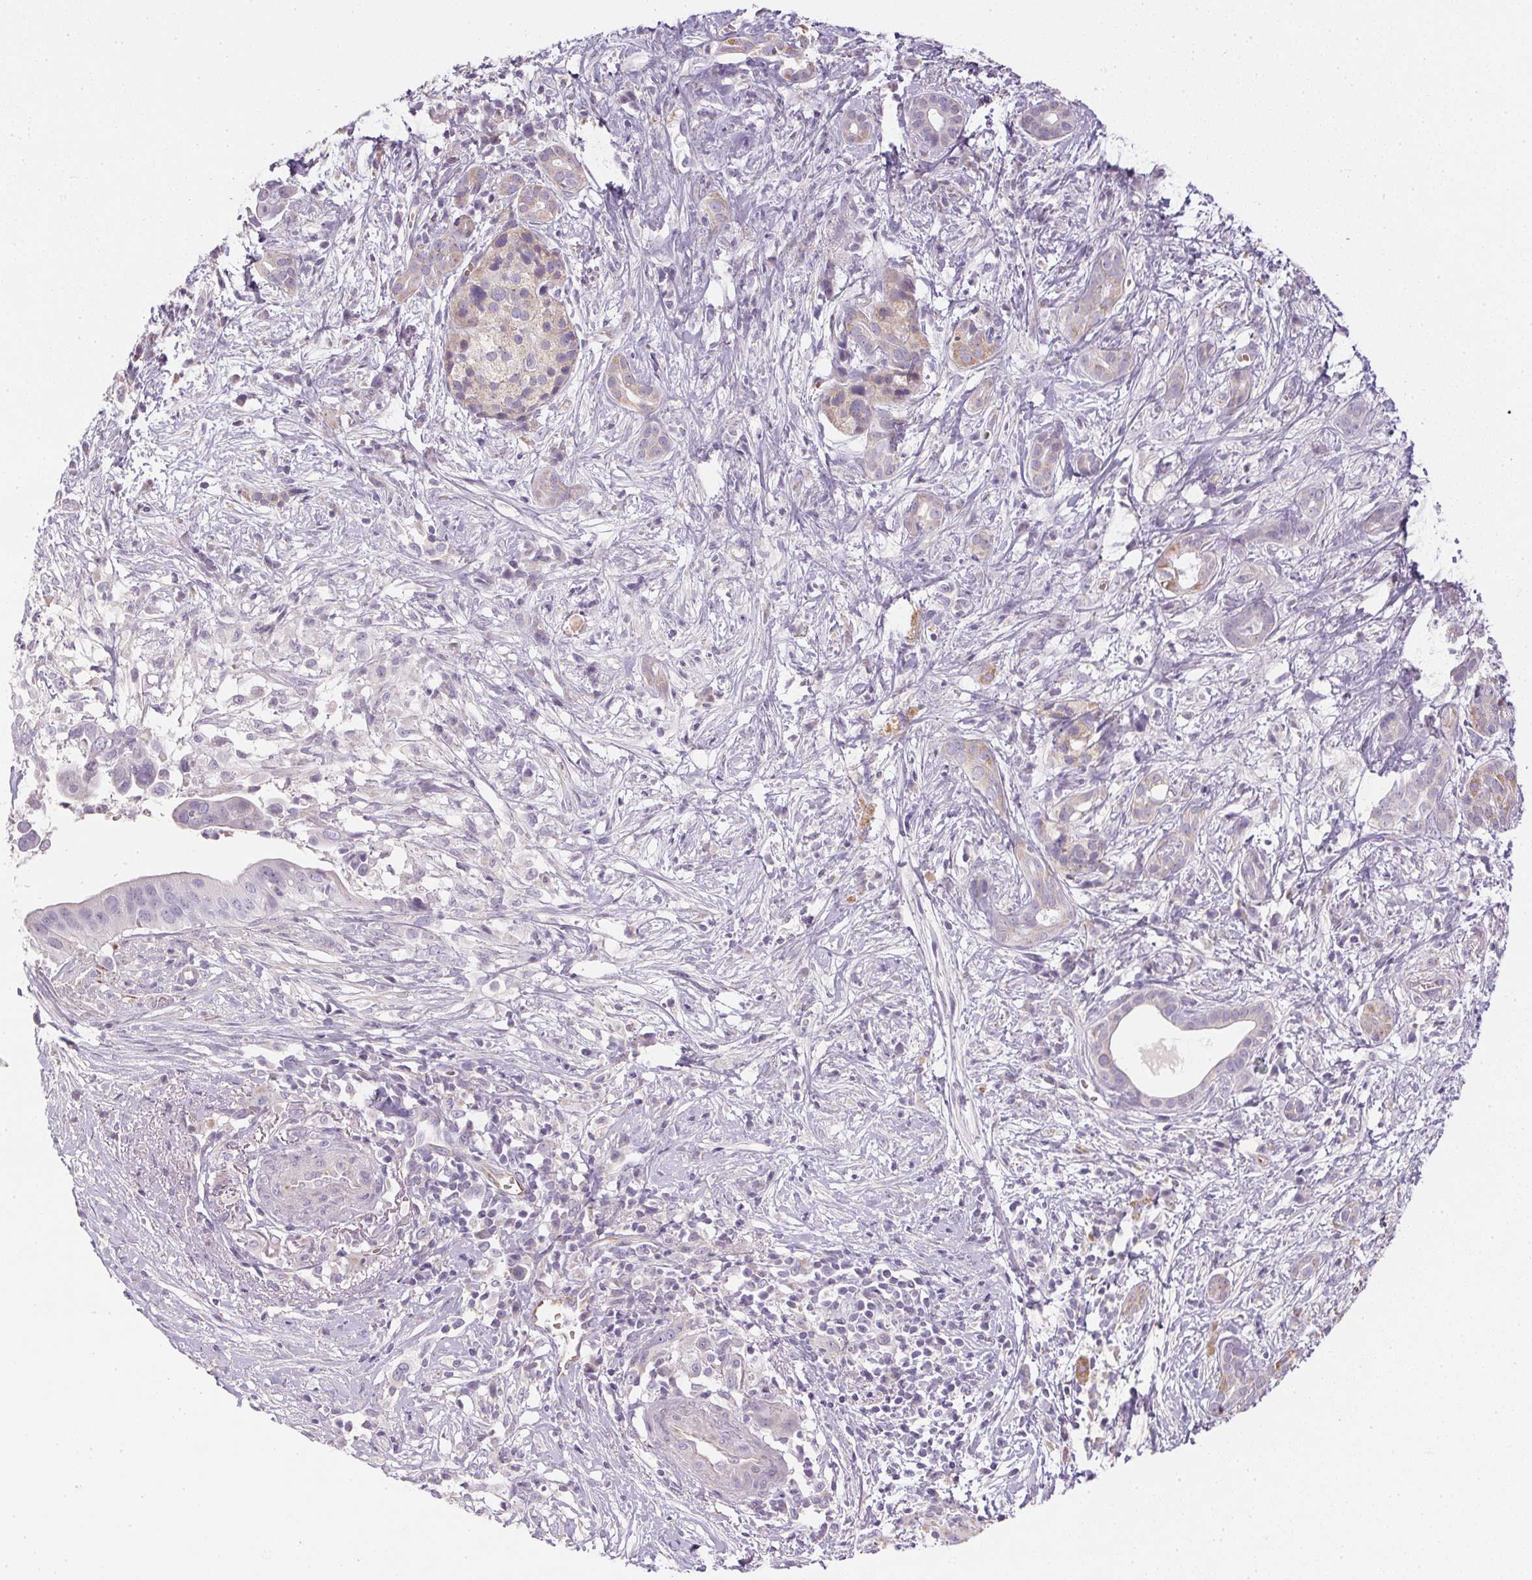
{"staining": {"intensity": "negative", "quantity": "none", "location": "none"}, "tissue": "pancreatic cancer", "cell_type": "Tumor cells", "image_type": "cancer", "snomed": [{"axis": "morphology", "description": "Adenocarcinoma, NOS"}, {"axis": "topography", "description": "Pancreas"}], "caption": "This is an IHC image of human pancreatic adenocarcinoma. There is no staining in tumor cells.", "gene": "SMYD1", "patient": {"sex": "male", "age": 61}}